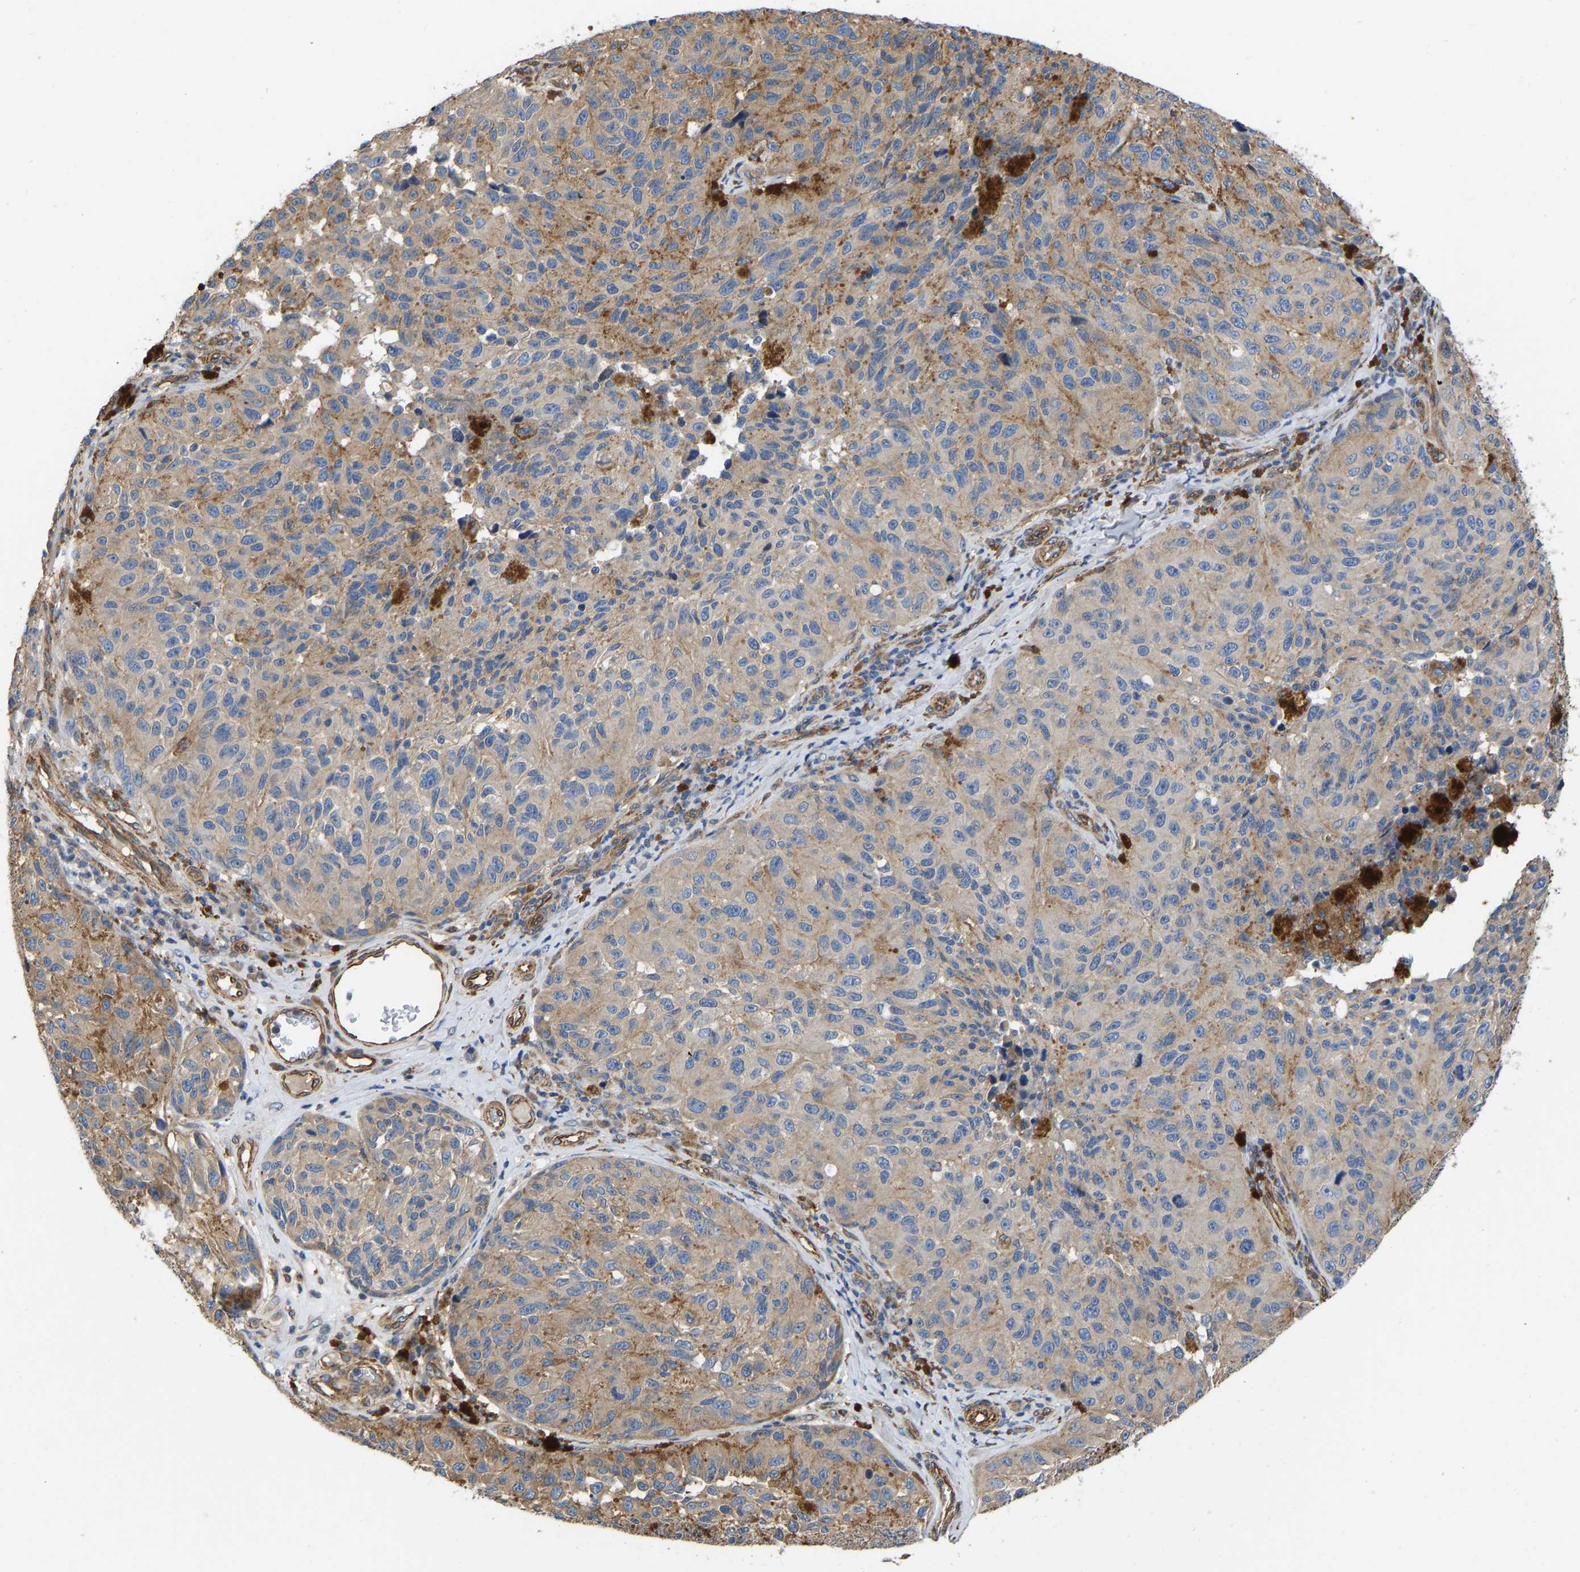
{"staining": {"intensity": "moderate", "quantity": "25%-75%", "location": "cytoplasmic/membranous"}, "tissue": "melanoma", "cell_type": "Tumor cells", "image_type": "cancer", "snomed": [{"axis": "morphology", "description": "Malignant melanoma, NOS"}, {"axis": "topography", "description": "Skin"}], "caption": "The histopathology image displays immunohistochemical staining of melanoma. There is moderate cytoplasmic/membranous staining is appreciated in approximately 25%-75% of tumor cells.", "gene": "ELMO2", "patient": {"sex": "female", "age": 73}}